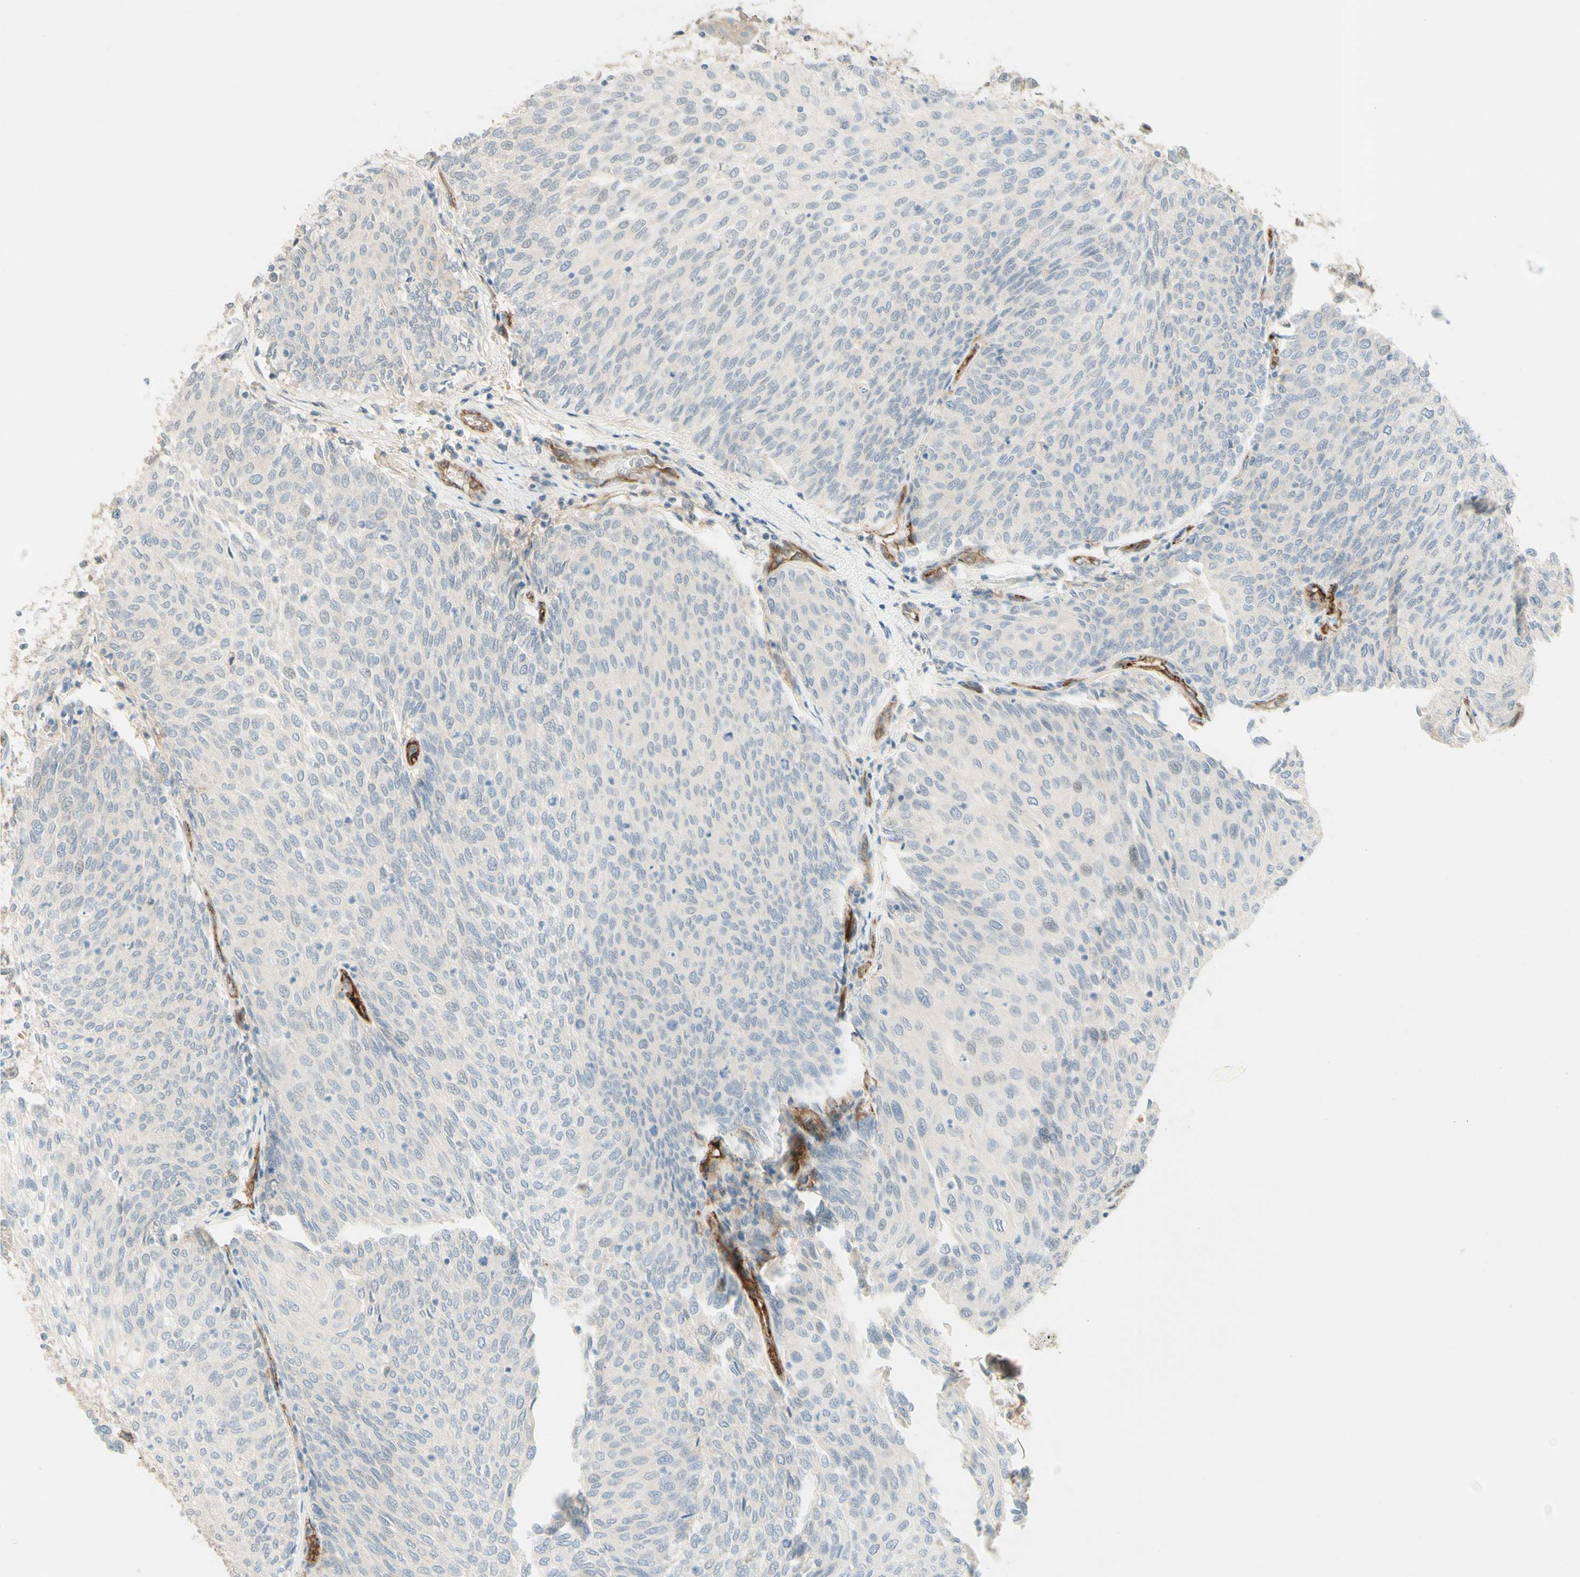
{"staining": {"intensity": "negative", "quantity": "none", "location": "none"}, "tissue": "urothelial cancer", "cell_type": "Tumor cells", "image_type": "cancer", "snomed": [{"axis": "morphology", "description": "Urothelial carcinoma, Low grade"}, {"axis": "topography", "description": "Urinary bladder"}], "caption": "High magnification brightfield microscopy of urothelial carcinoma (low-grade) stained with DAB (3,3'-diaminobenzidine) (brown) and counterstained with hematoxylin (blue): tumor cells show no significant expression.", "gene": "ANGPT2", "patient": {"sex": "female", "age": 79}}